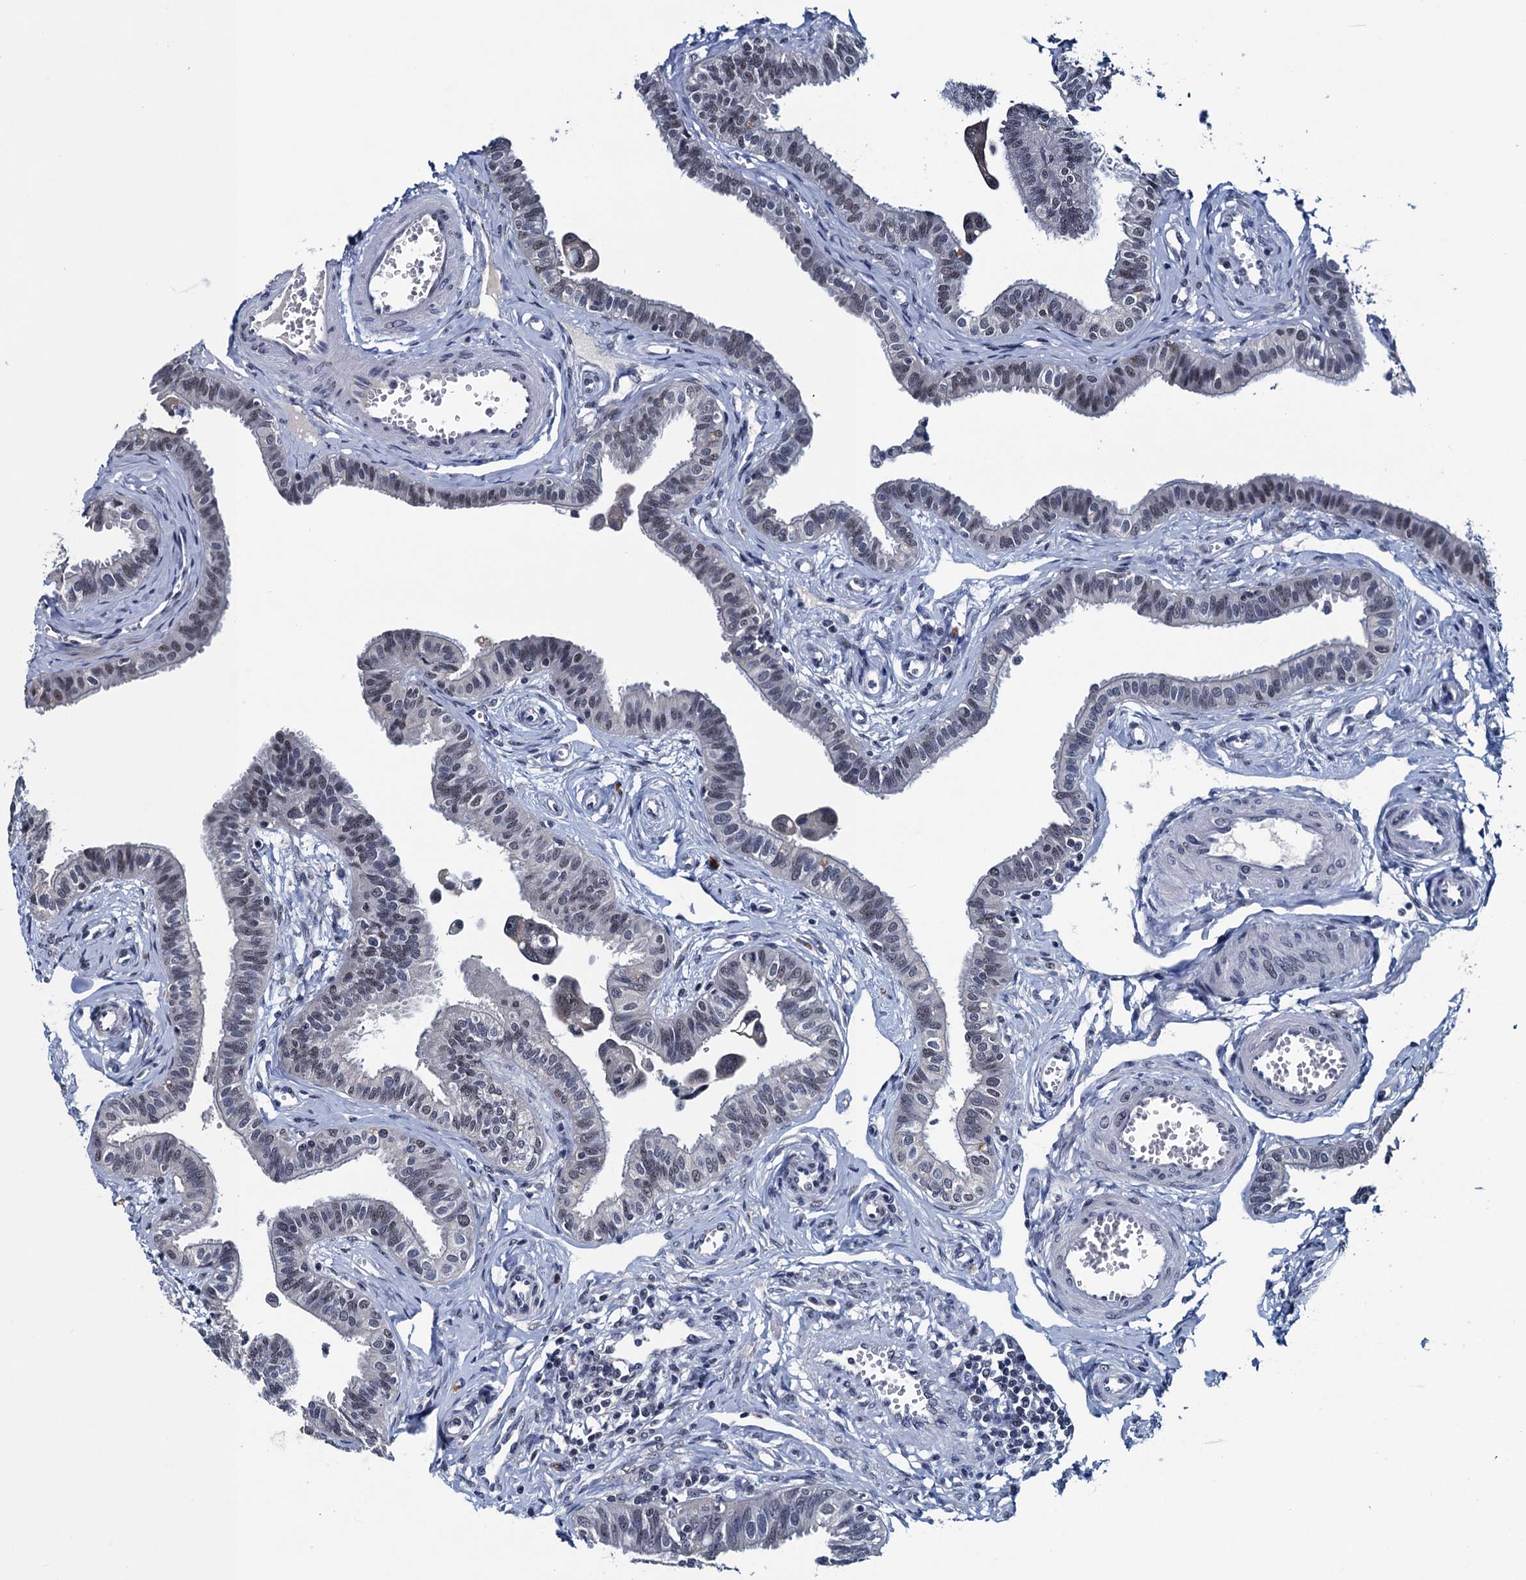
{"staining": {"intensity": "moderate", "quantity": "<25%", "location": "nuclear"}, "tissue": "fallopian tube", "cell_type": "Glandular cells", "image_type": "normal", "snomed": [{"axis": "morphology", "description": "Normal tissue, NOS"}, {"axis": "morphology", "description": "Carcinoma, NOS"}, {"axis": "topography", "description": "Fallopian tube"}, {"axis": "topography", "description": "Ovary"}], "caption": "About <25% of glandular cells in benign human fallopian tube exhibit moderate nuclear protein positivity as visualized by brown immunohistochemical staining.", "gene": "FNBP4", "patient": {"sex": "female", "age": 59}}